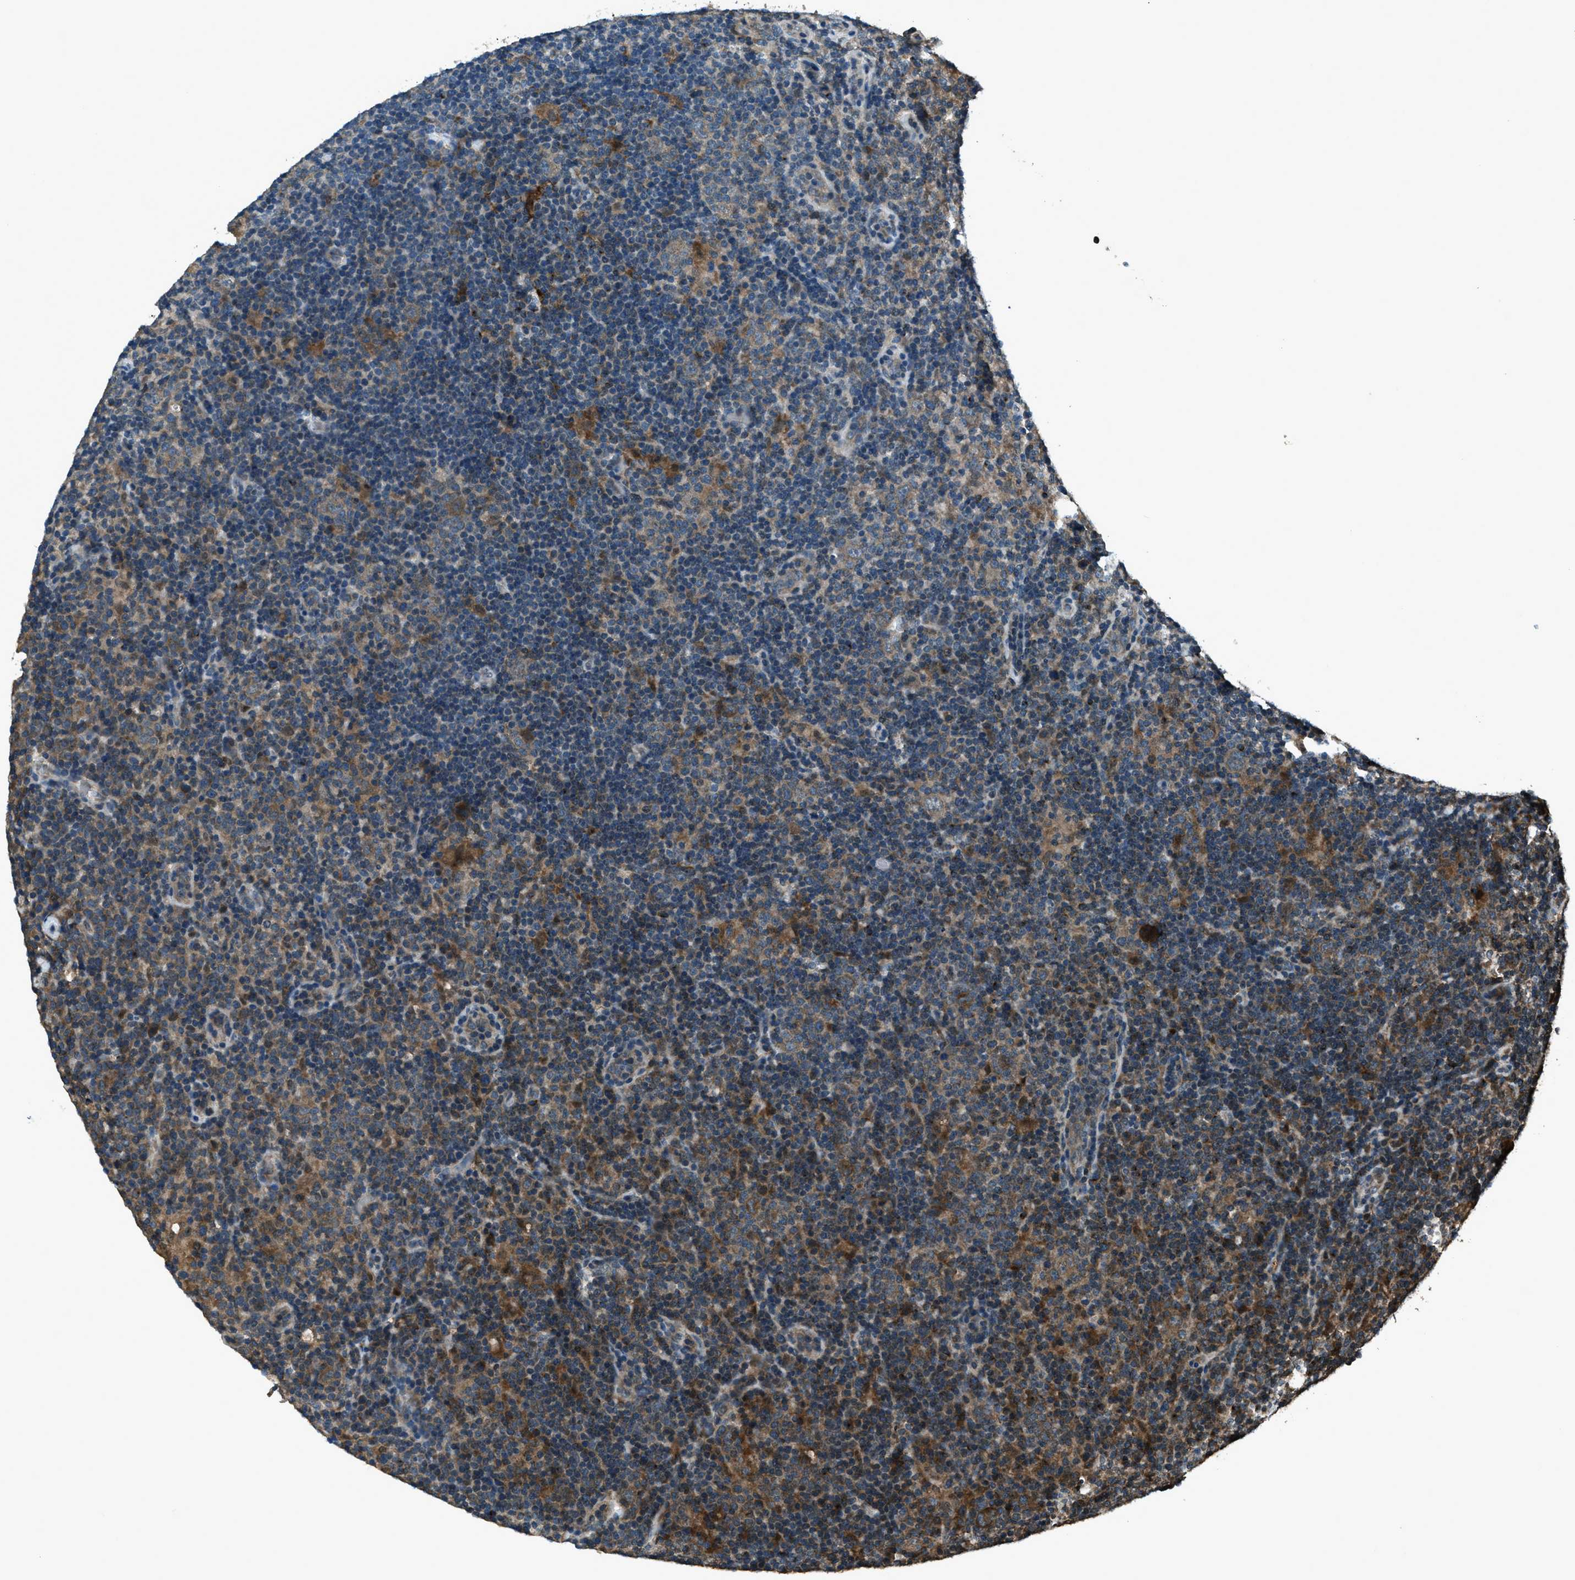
{"staining": {"intensity": "weak", "quantity": ">75%", "location": "cytoplasmic/membranous"}, "tissue": "lymphoma", "cell_type": "Tumor cells", "image_type": "cancer", "snomed": [{"axis": "morphology", "description": "Hodgkin's disease, NOS"}, {"axis": "topography", "description": "Lymph node"}], "caption": "Protein staining of lymphoma tissue exhibits weak cytoplasmic/membranous positivity in approximately >75% of tumor cells. (brown staining indicates protein expression, while blue staining denotes nuclei).", "gene": "TRIM4", "patient": {"sex": "female", "age": 57}}